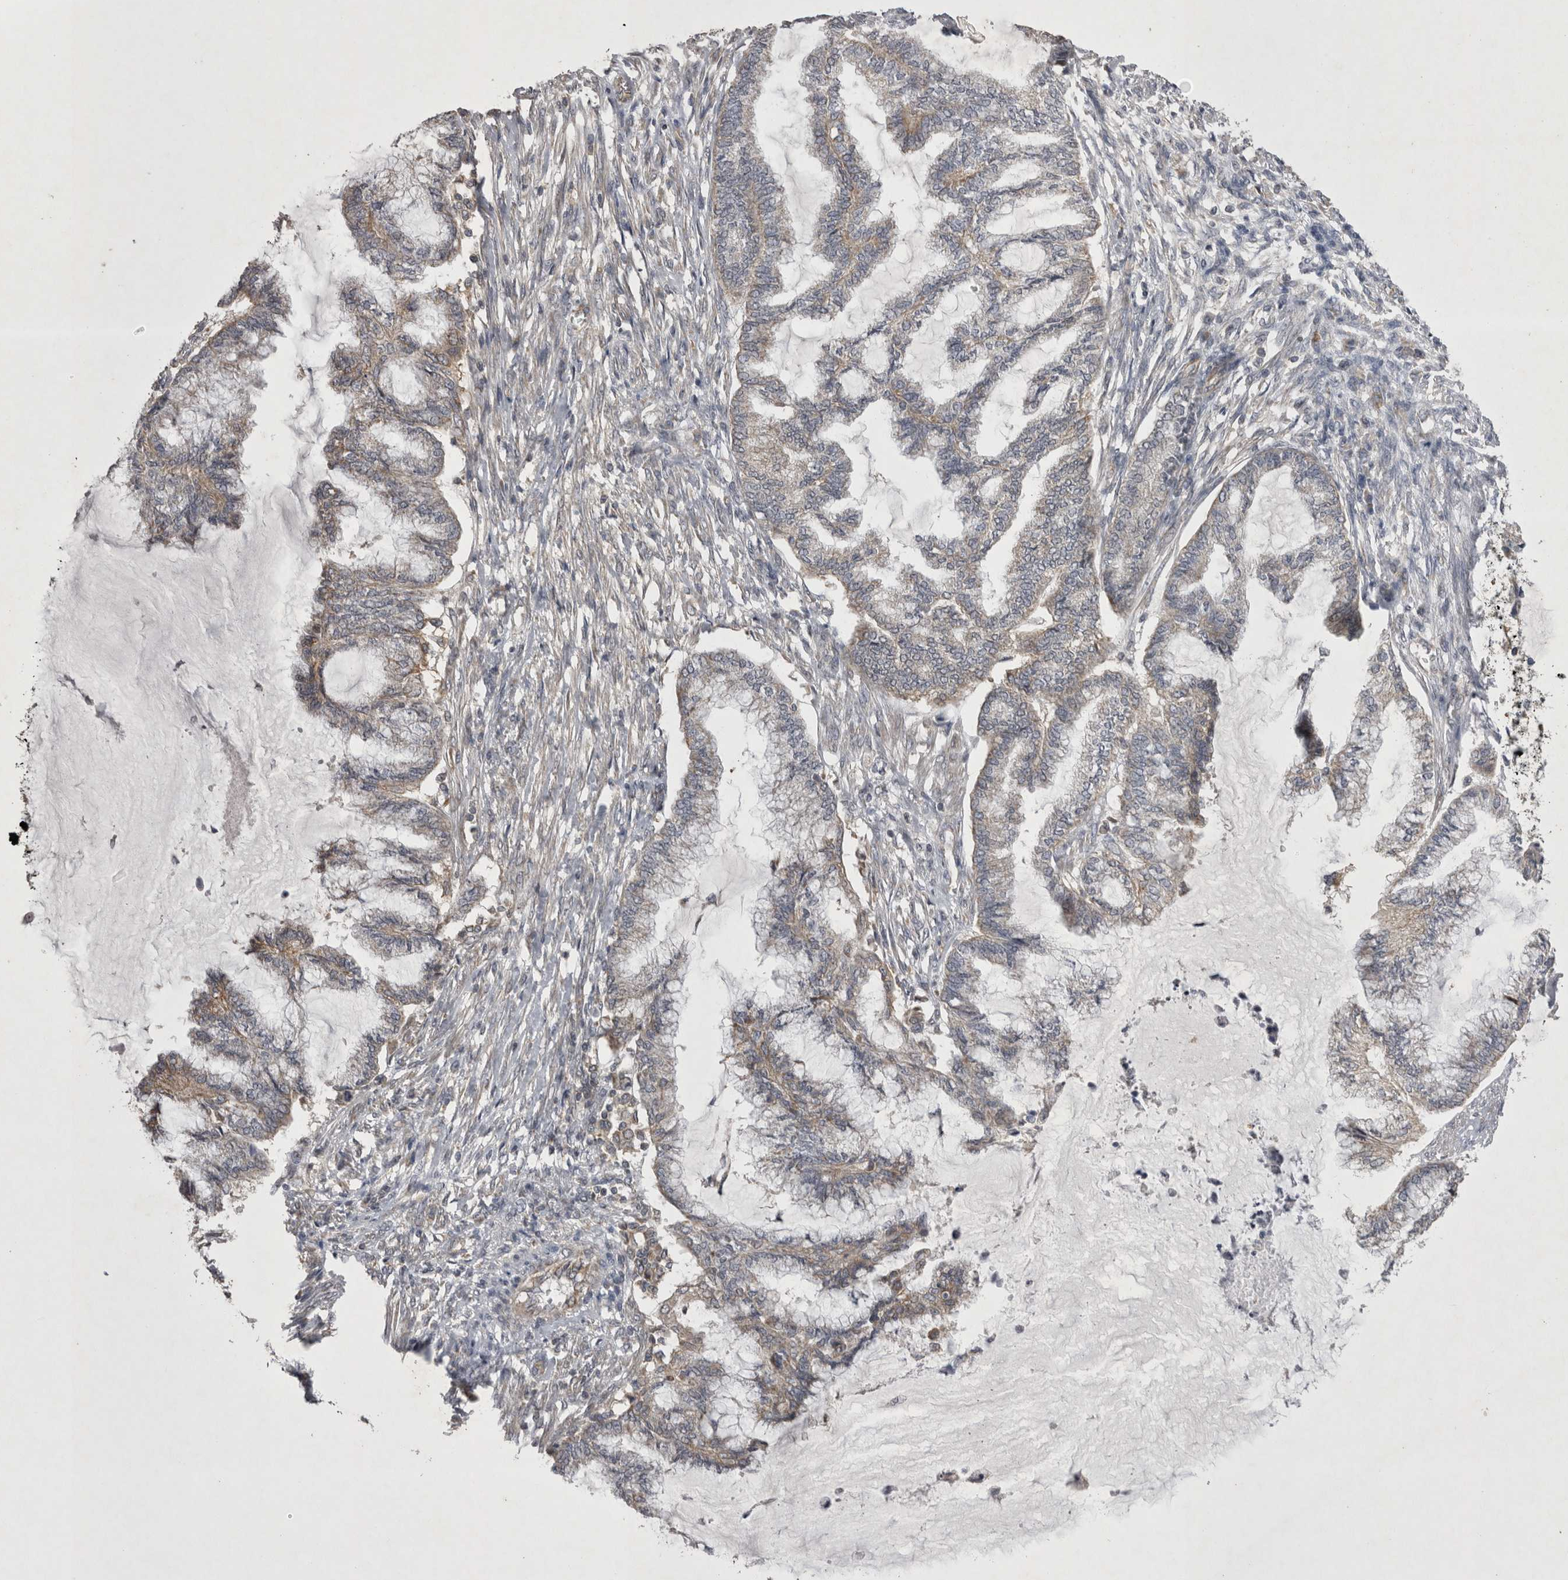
{"staining": {"intensity": "negative", "quantity": "none", "location": "none"}, "tissue": "endometrial cancer", "cell_type": "Tumor cells", "image_type": "cancer", "snomed": [{"axis": "morphology", "description": "Adenocarcinoma, NOS"}, {"axis": "topography", "description": "Endometrium"}], "caption": "Histopathology image shows no protein staining in tumor cells of adenocarcinoma (endometrial) tissue.", "gene": "TSPOAP1", "patient": {"sex": "female", "age": 86}}